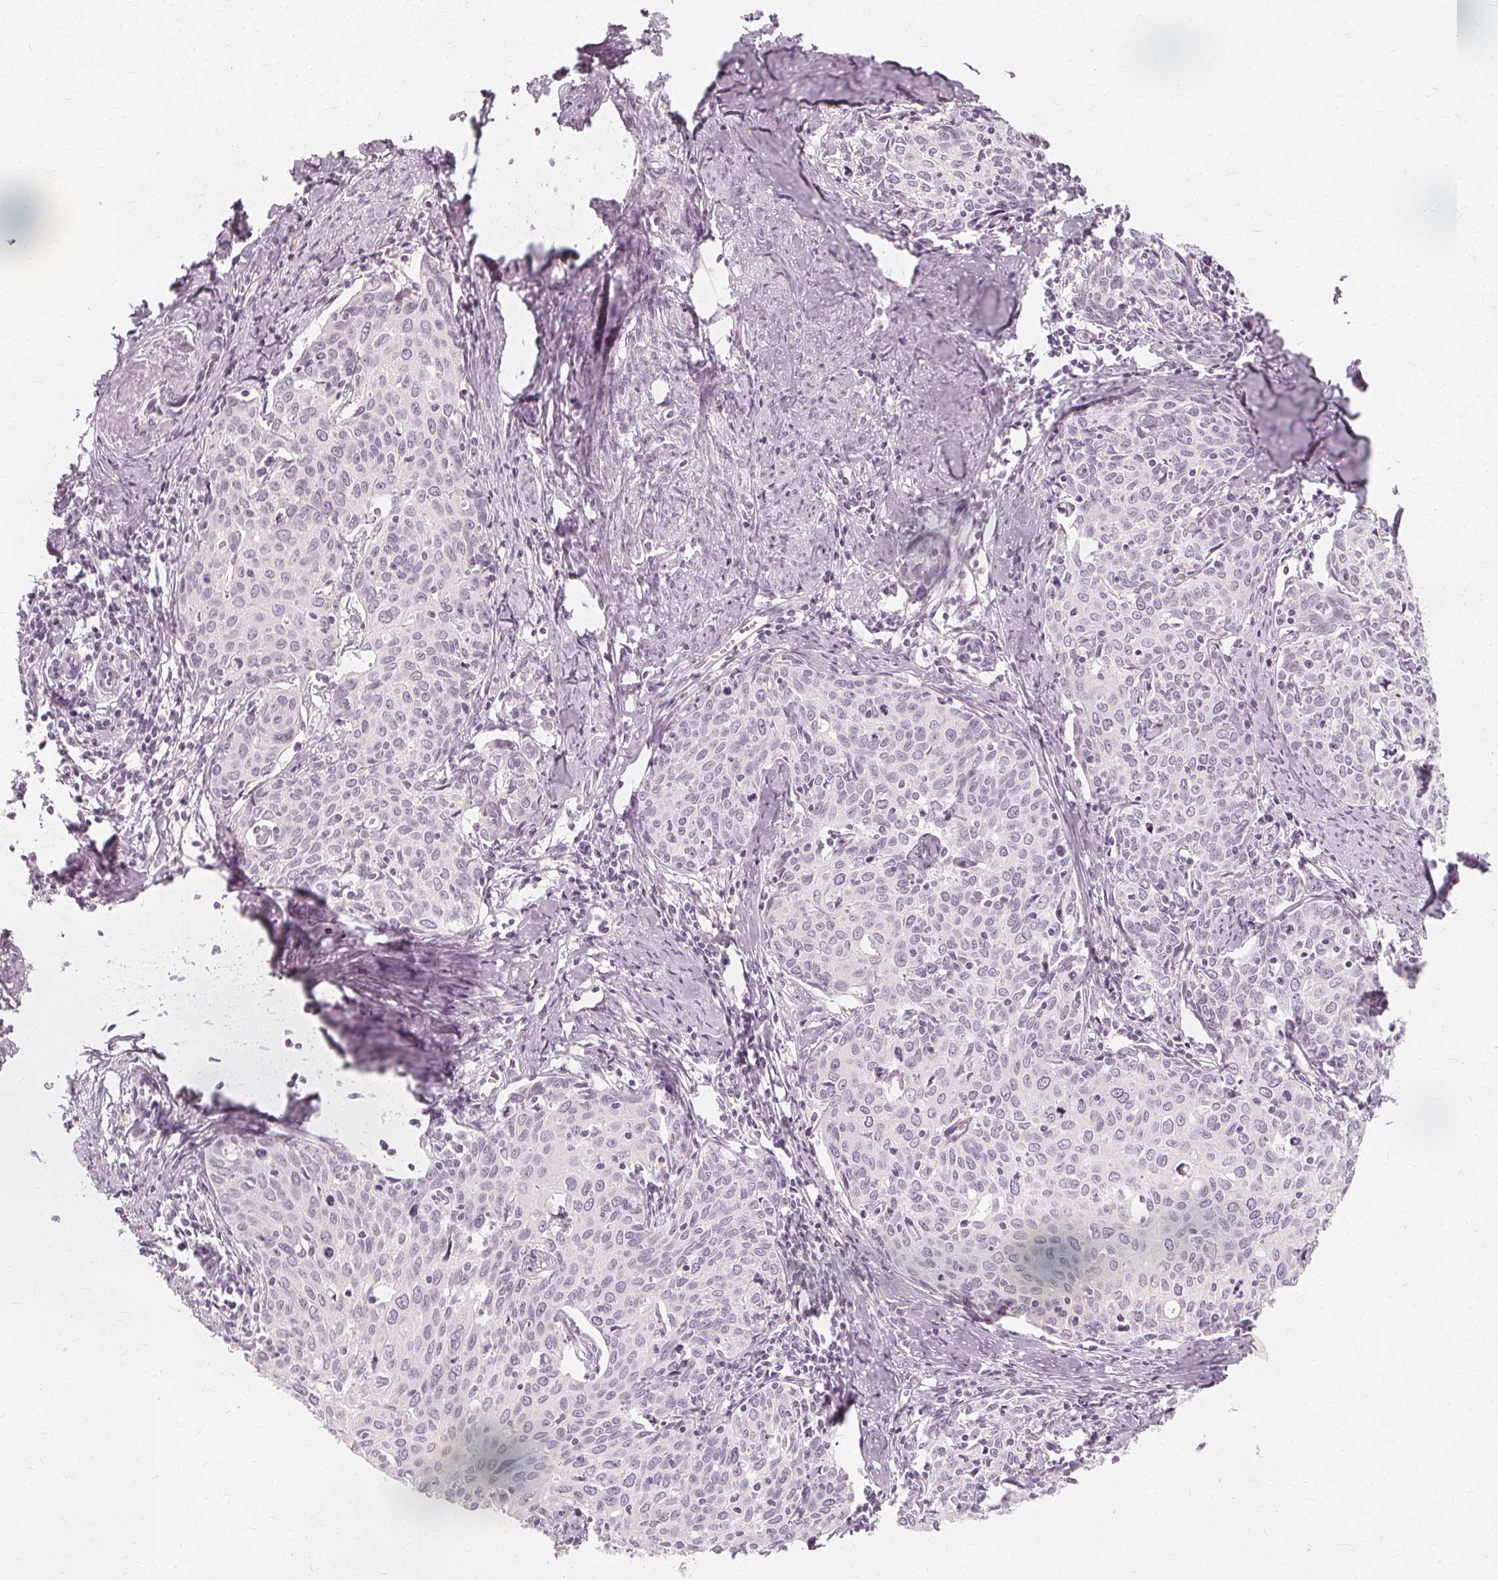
{"staining": {"intensity": "negative", "quantity": "none", "location": "none"}, "tissue": "cervical cancer", "cell_type": "Tumor cells", "image_type": "cancer", "snomed": [{"axis": "morphology", "description": "Squamous cell carcinoma, NOS"}, {"axis": "topography", "description": "Cervix"}], "caption": "High magnification brightfield microscopy of cervical cancer (squamous cell carcinoma) stained with DAB (brown) and counterstained with hematoxylin (blue): tumor cells show no significant positivity.", "gene": "NXPE1", "patient": {"sex": "female", "age": 62}}